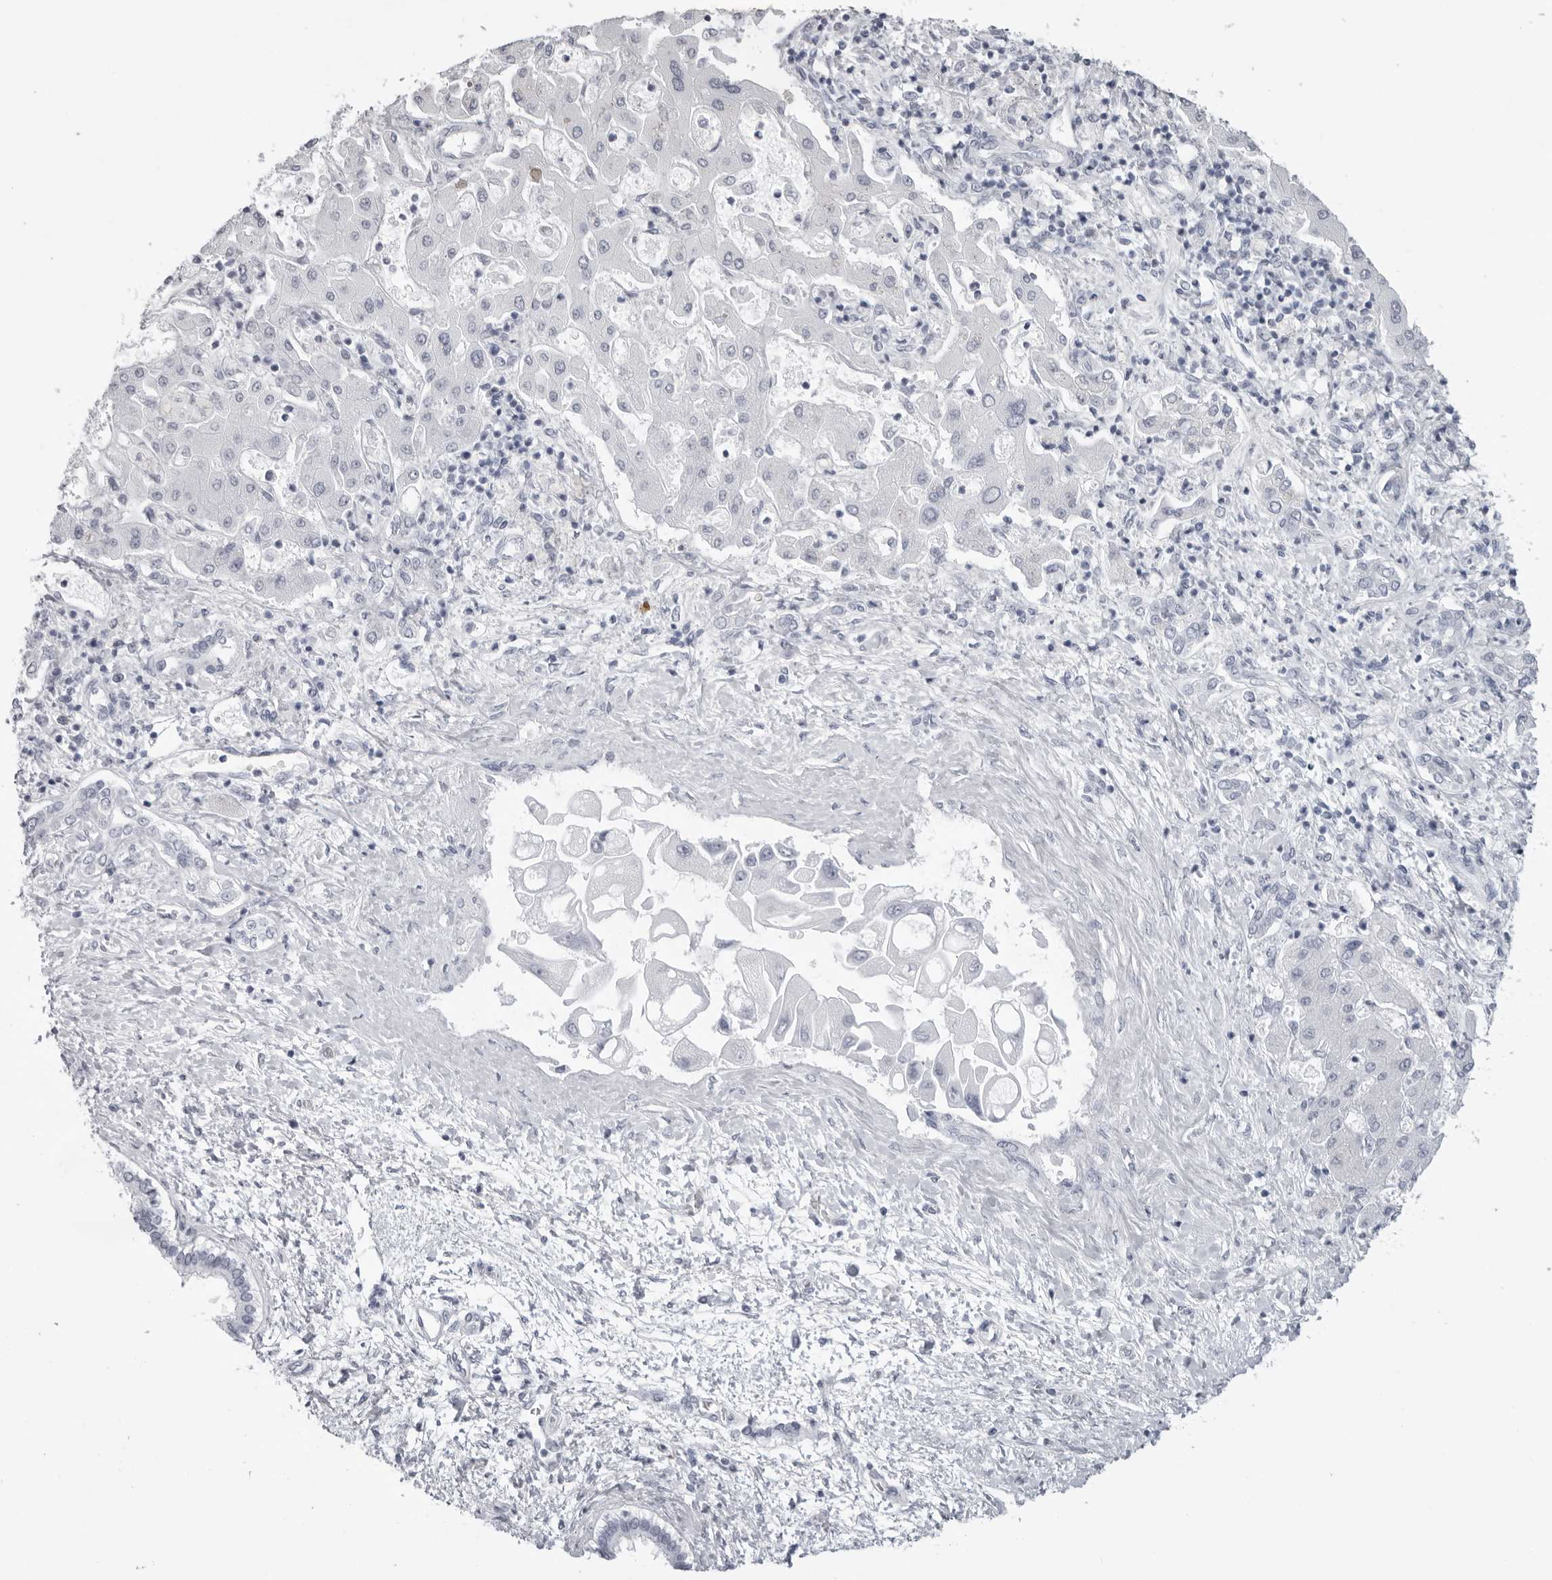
{"staining": {"intensity": "negative", "quantity": "none", "location": "none"}, "tissue": "liver cancer", "cell_type": "Tumor cells", "image_type": "cancer", "snomed": [{"axis": "morphology", "description": "Cholangiocarcinoma"}, {"axis": "topography", "description": "Liver"}], "caption": "Immunohistochemical staining of human liver cancer exhibits no significant expression in tumor cells.", "gene": "KLK9", "patient": {"sex": "male", "age": 50}}